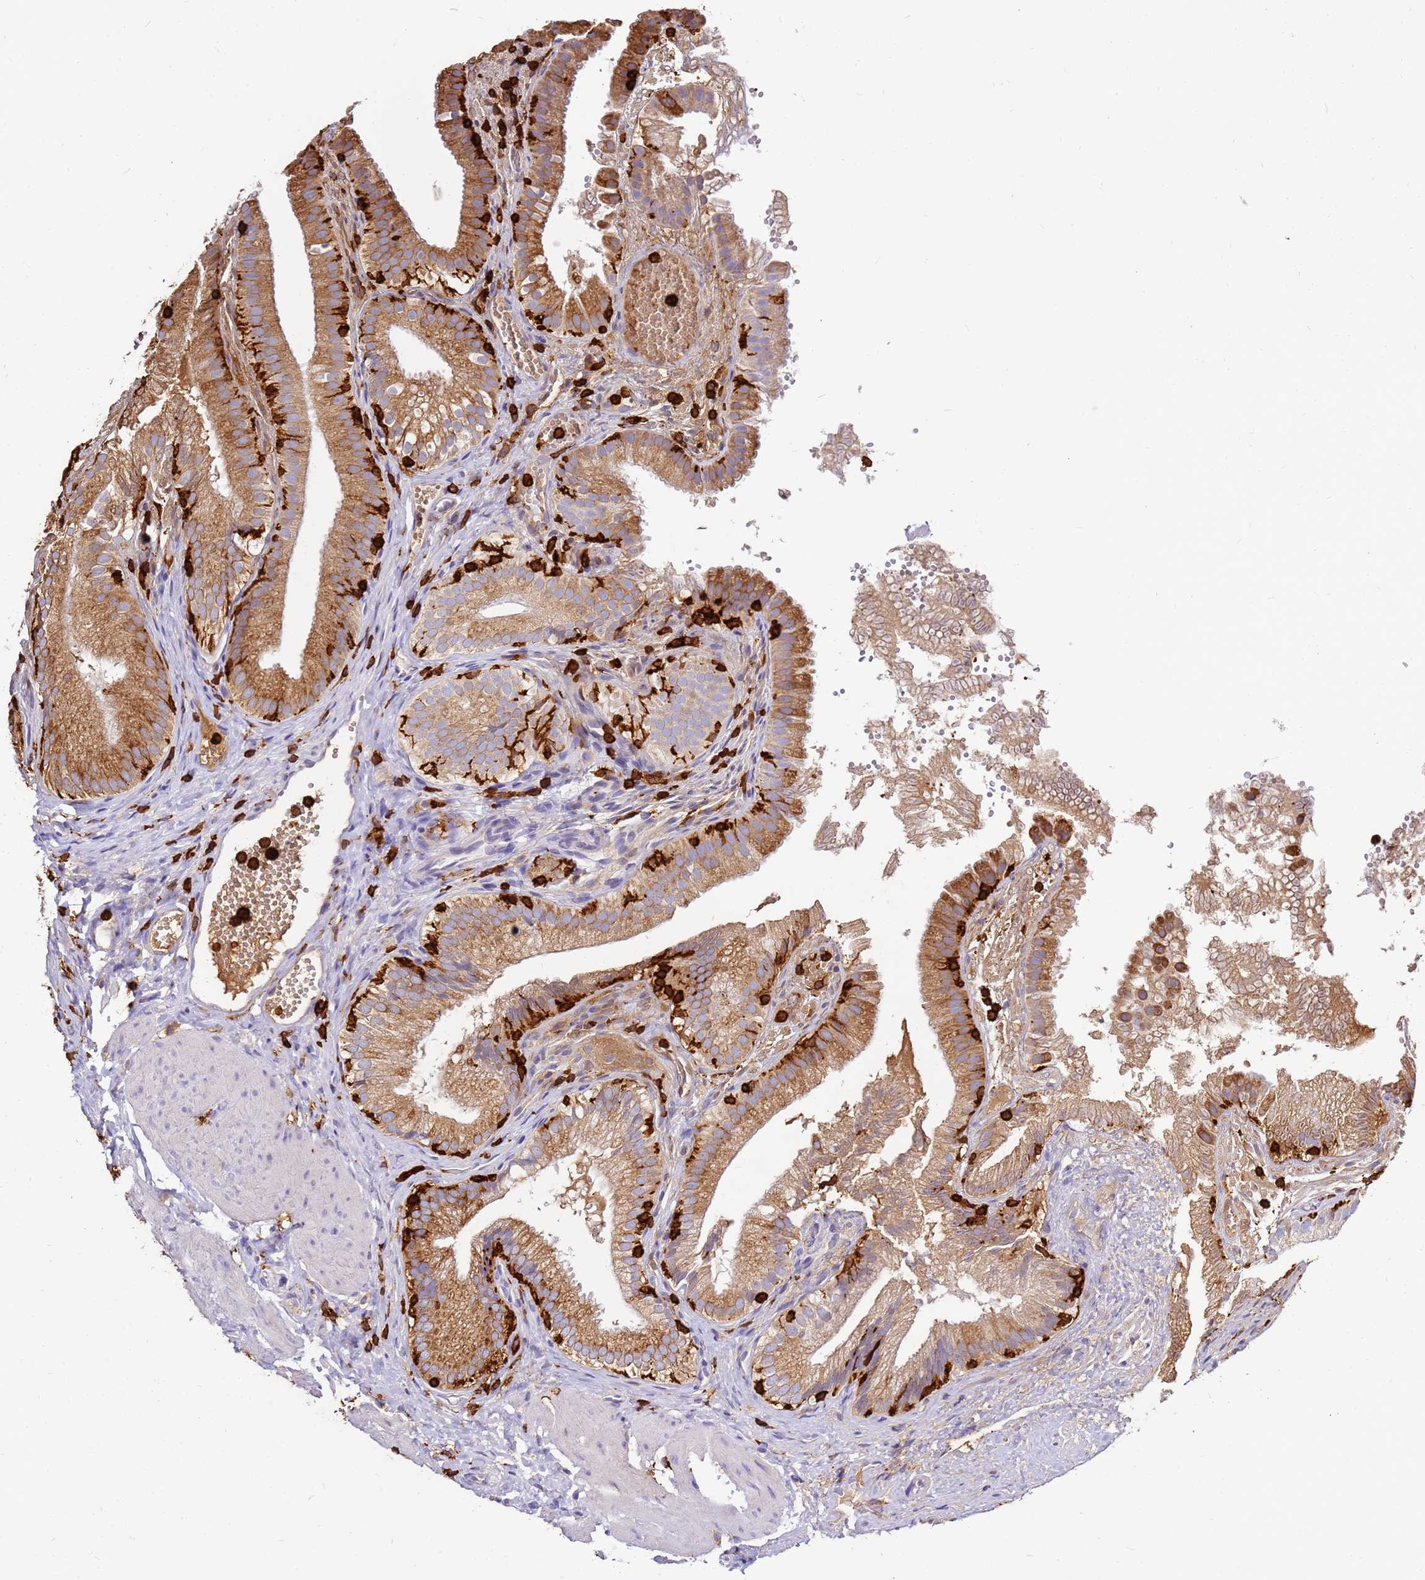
{"staining": {"intensity": "moderate", "quantity": ">75%", "location": "cytoplasmic/membranous"}, "tissue": "gallbladder", "cell_type": "Glandular cells", "image_type": "normal", "snomed": [{"axis": "morphology", "description": "Normal tissue, NOS"}, {"axis": "topography", "description": "Gallbladder"}], "caption": "Immunohistochemistry of normal human gallbladder shows medium levels of moderate cytoplasmic/membranous positivity in approximately >75% of glandular cells.", "gene": "CORO1A", "patient": {"sex": "female", "age": 30}}